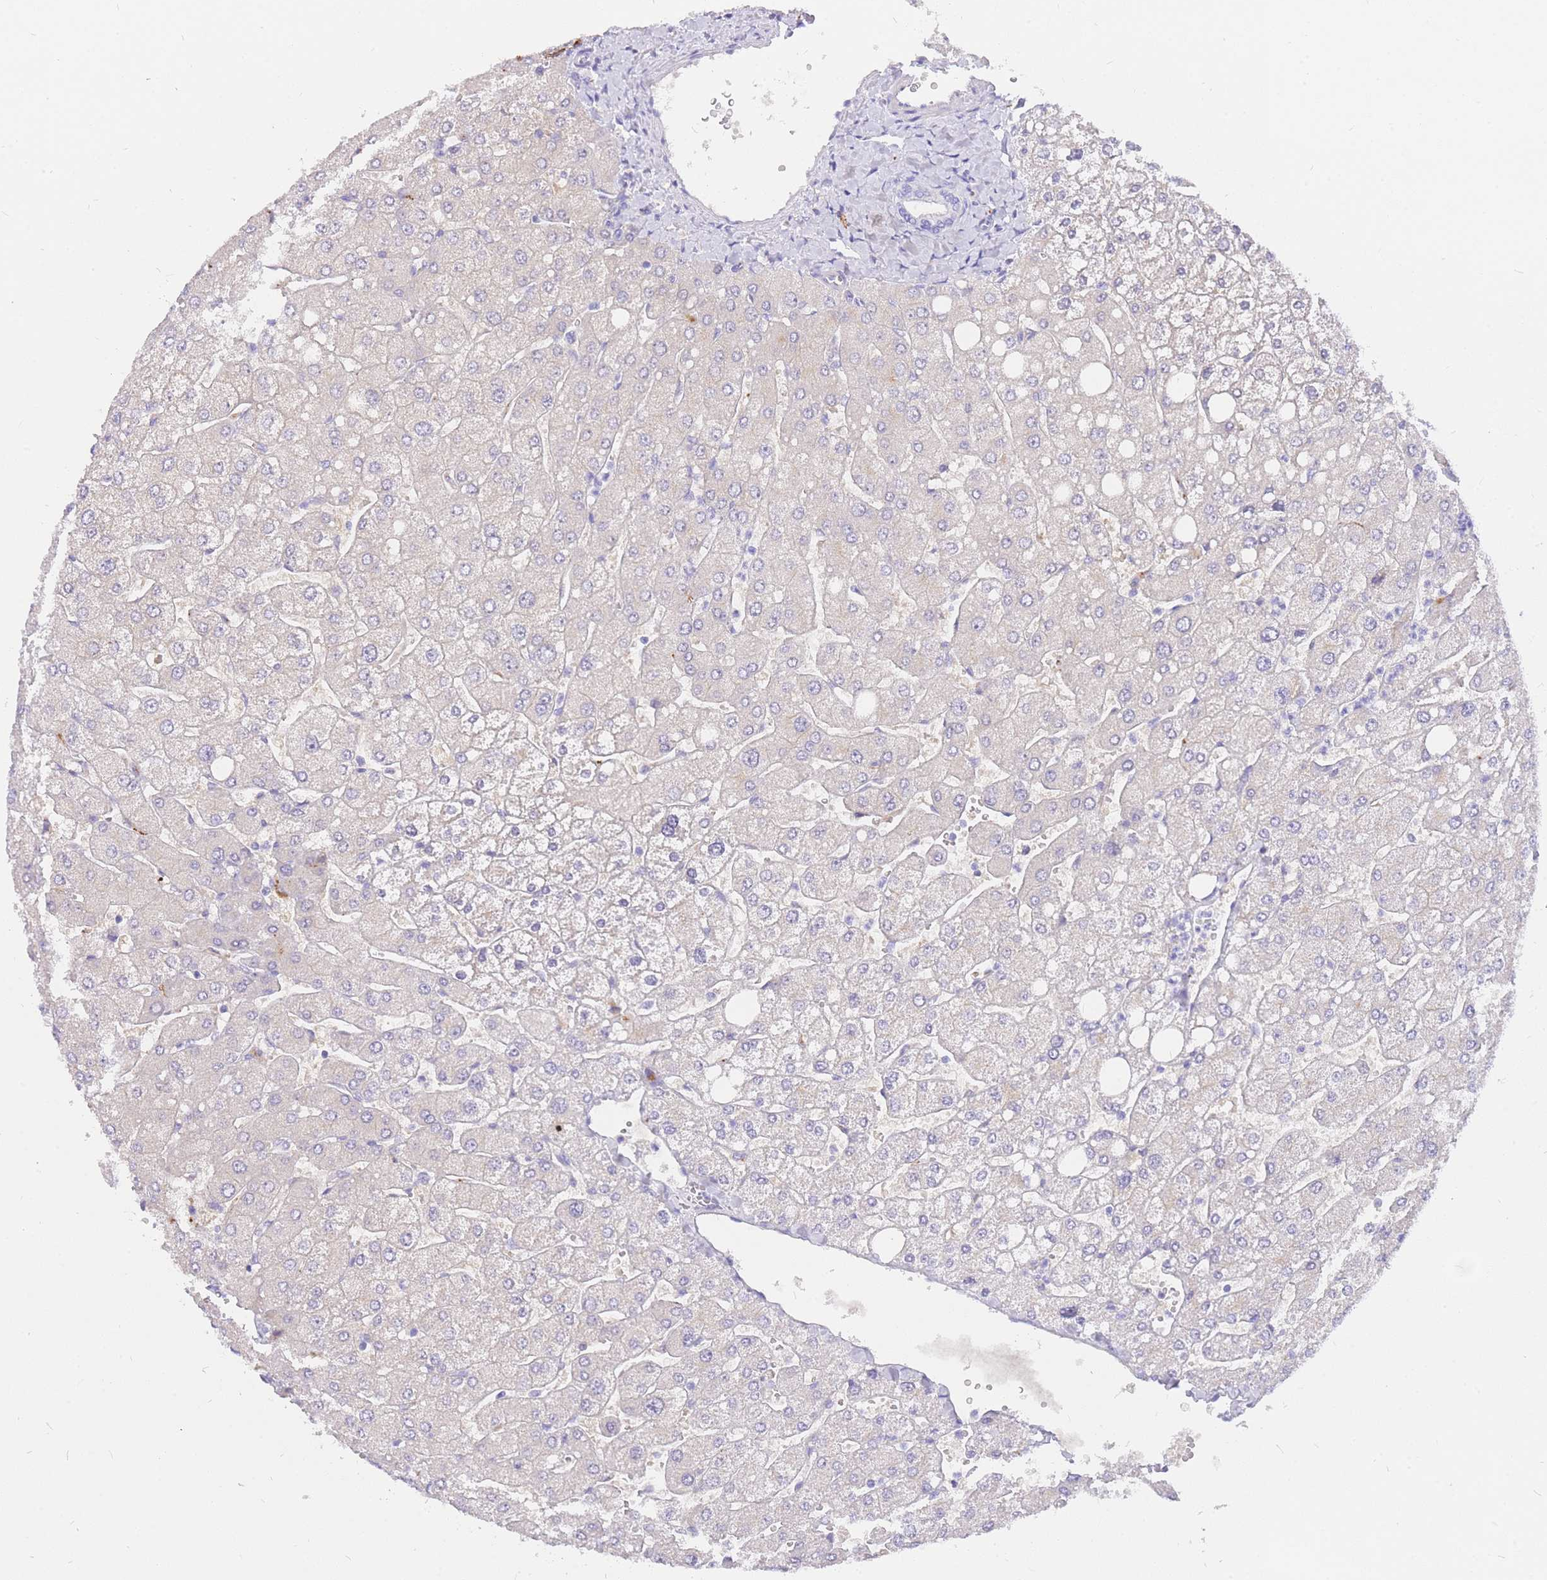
{"staining": {"intensity": "negative", "quantity": "none", "location": "none"}, "tissue": "liver", "cell_type": "Cholangiocytes", "image_type": "normal", "snomed": [{"axis": "morphology", "description": "Normal tissue, NOS"}, {"axis": "topography", "description": "Liver"}], "caption": "Photomicrograph shows no protein expression in cholangiocytes of normal liver. (DAB IHC visualized using brightfield microscopy, high magnification).", "gene": "UPK1A", "patient": {"sex": "male", "age": 55}}